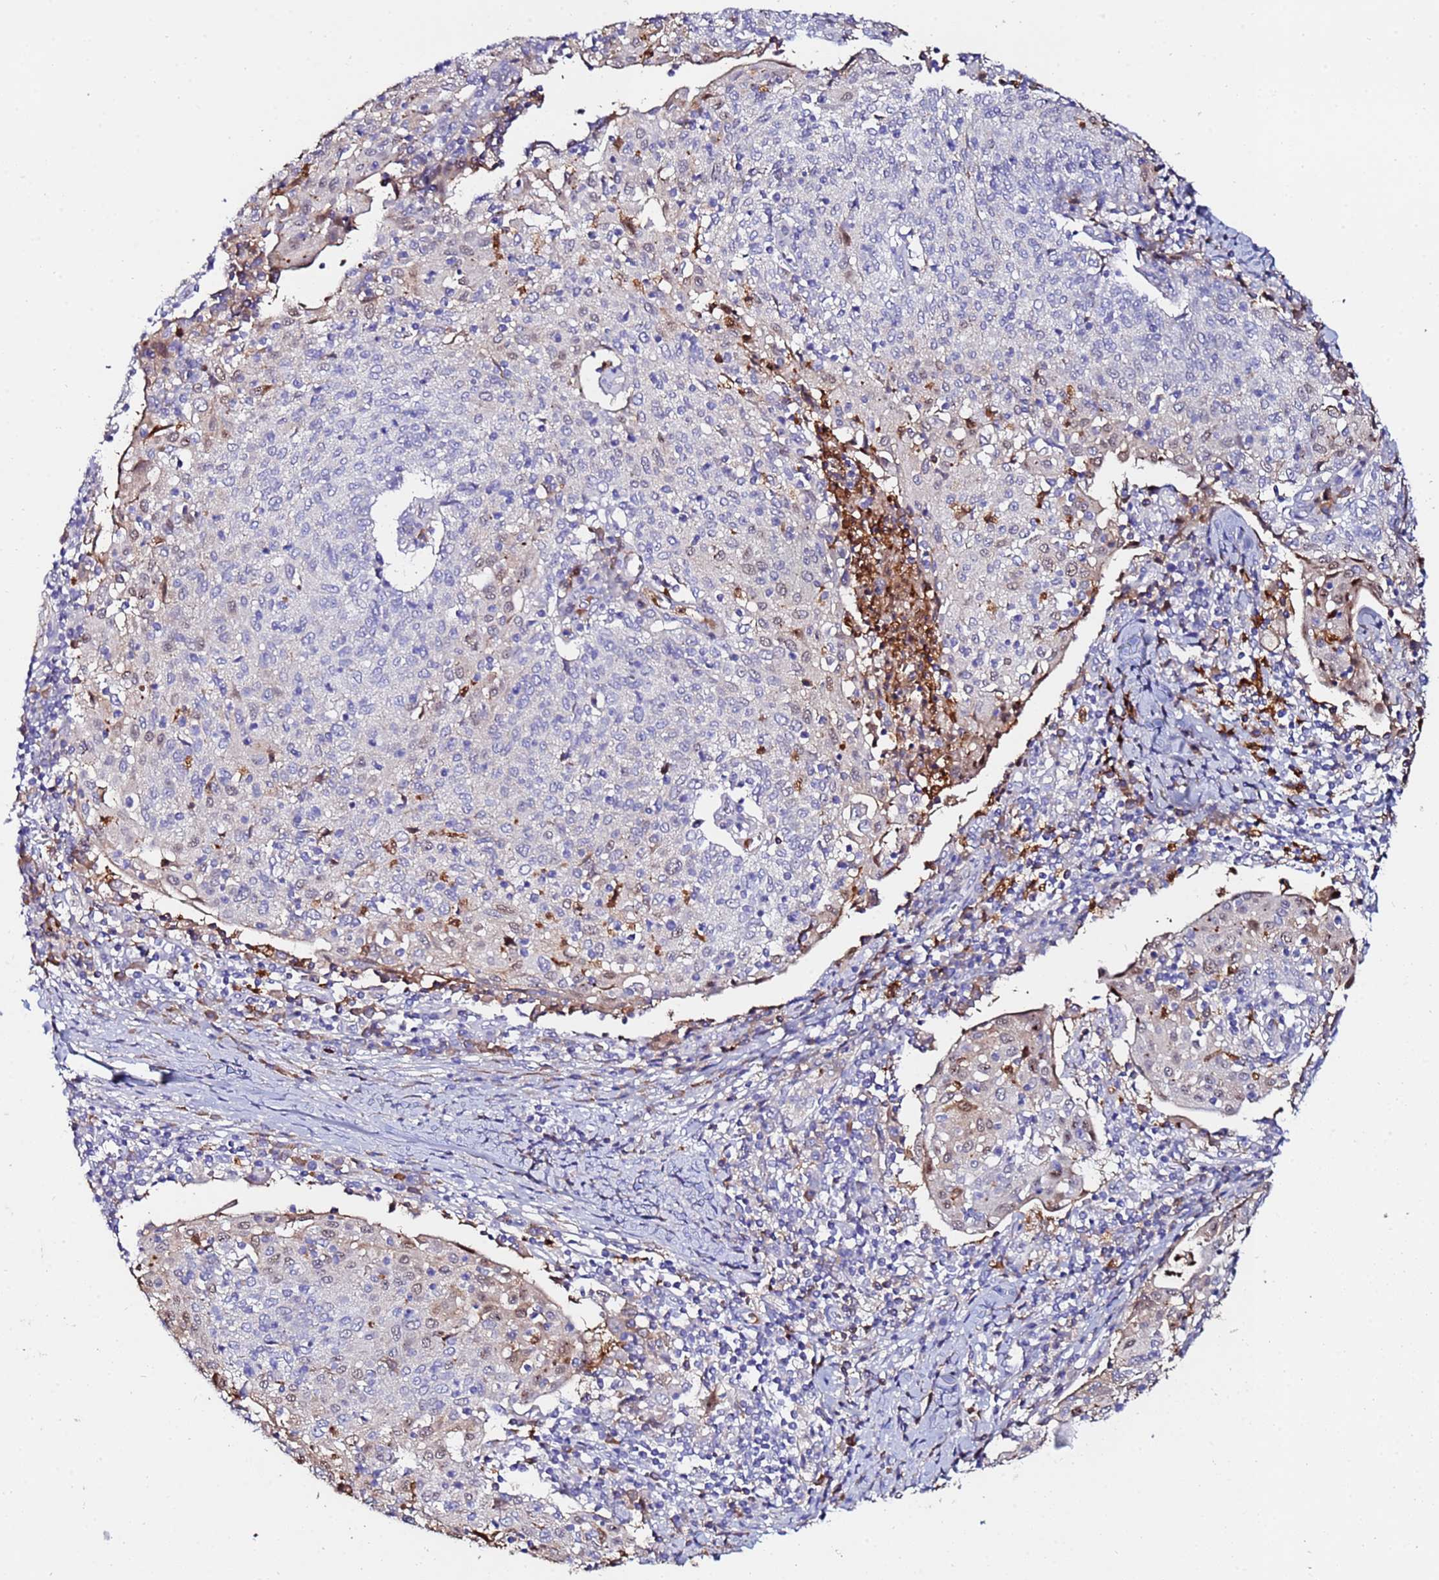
{"staining": {"intensity": "weak", "quantity": "<25%", "location": "nuclear"}, "tissue": "cervical cancer", "cell_type": "Tumor cells", "image_type": "cancer", "snomed": [{"axis": "morphology", "description": "Squamous cell carcinoma, NOS"}, {"axis": "topography", "description": "Cervix"}], "caption": "This is an immunohistochemistry (IHC) photomicrograph of human cervical cancer. There is no expression in tumor cells.", "gene": "TUBAL3", "patient": {"sex": "female", "age": 52}}